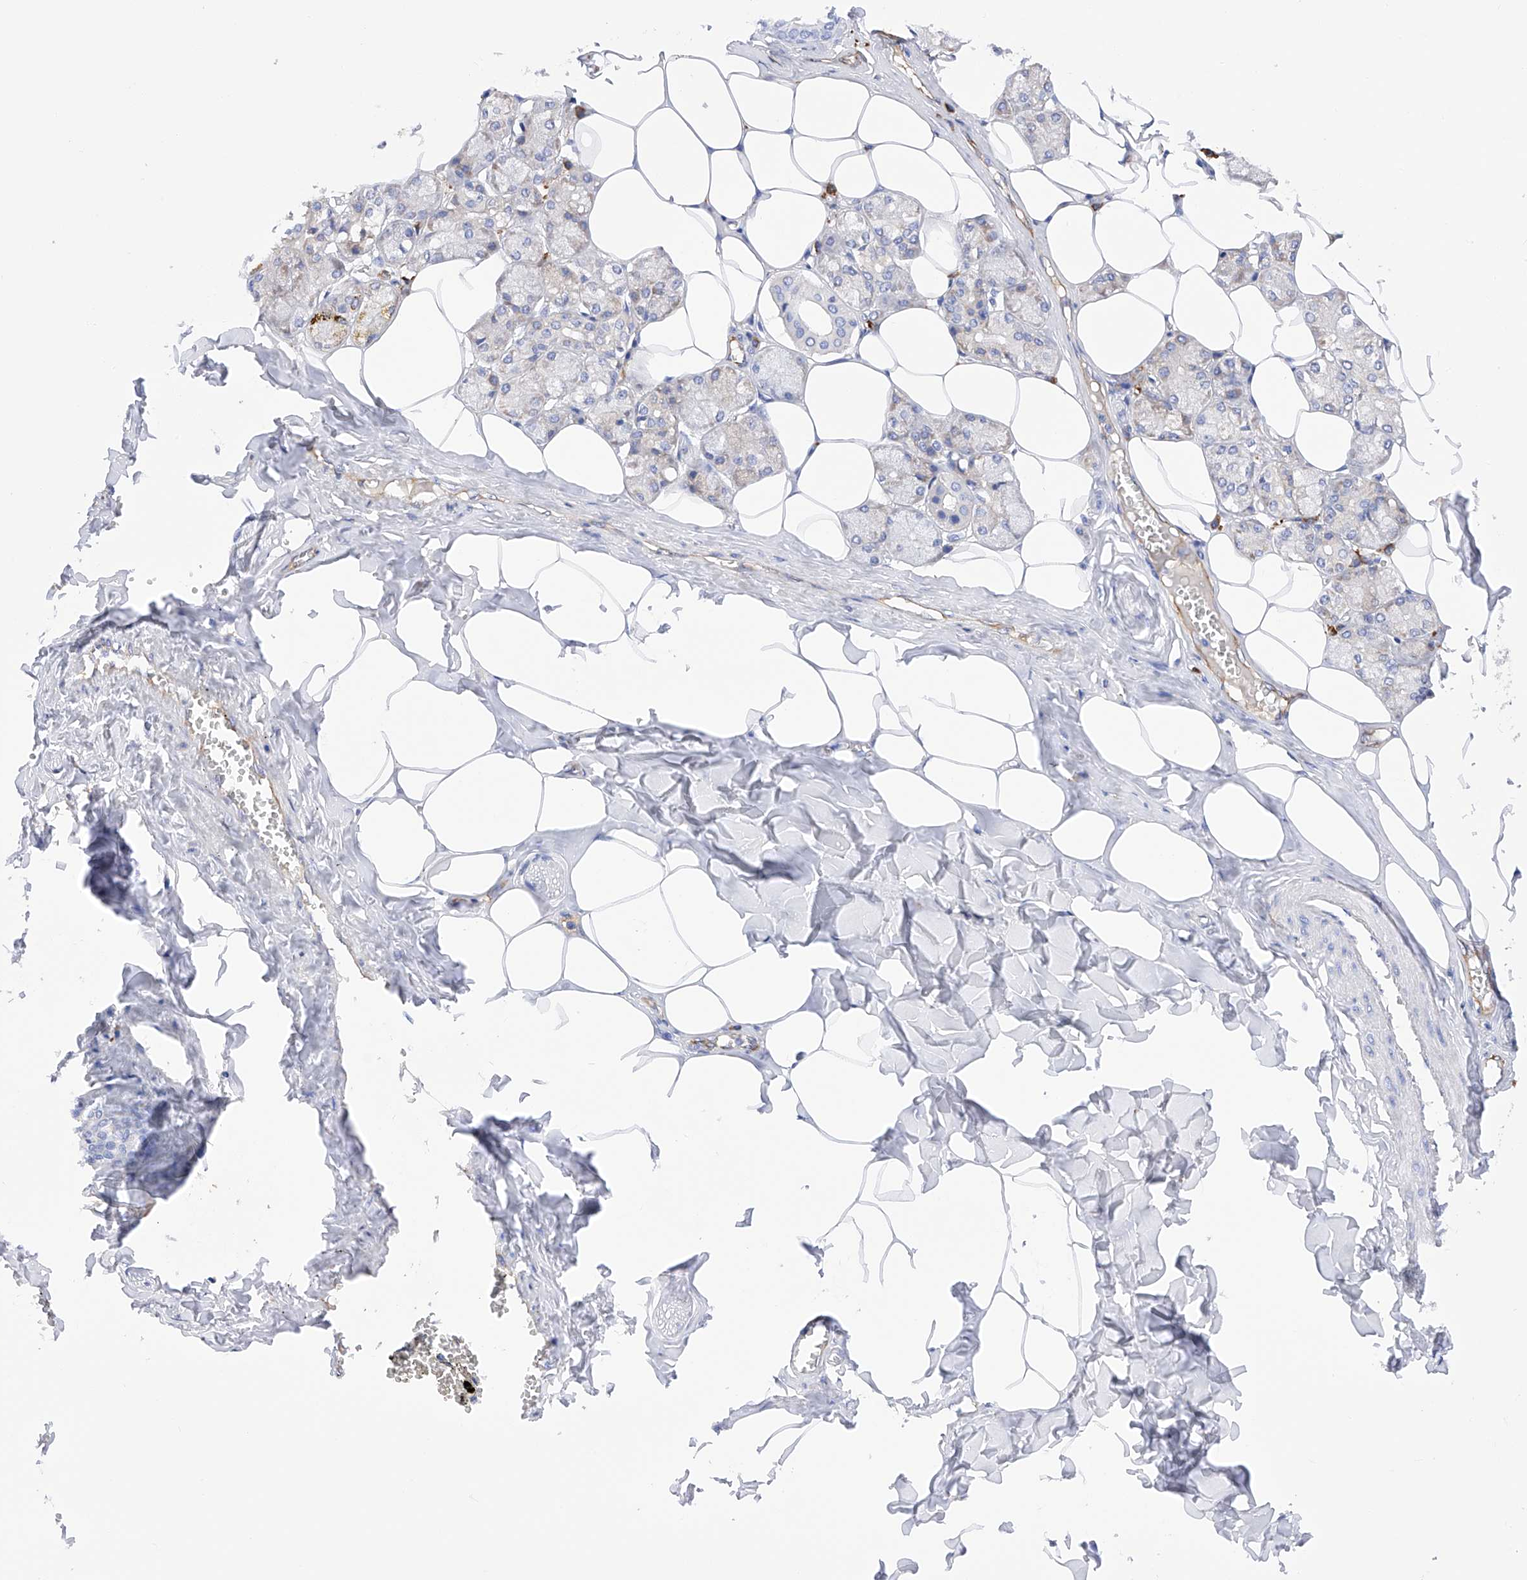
{"staining": {"intensity": "negative", "quantity": "none", "location": "none"}, "tissue": "salivary gland", "cell_type": "Glandular cells", "image_type": "normal", "snomed": [{"axis": "morphology", "description": "Normal tissue, NOS"}, {"axis": "topography", "description": "Salivary gland"}], "caption": "Glandular cells show no significant positivity in benign salivary gland. (DAB IHC visualized using brightfield microscopy, high magnification).", "gene": "PDIA5", "patient": {"sex": "male", "age": 62}}